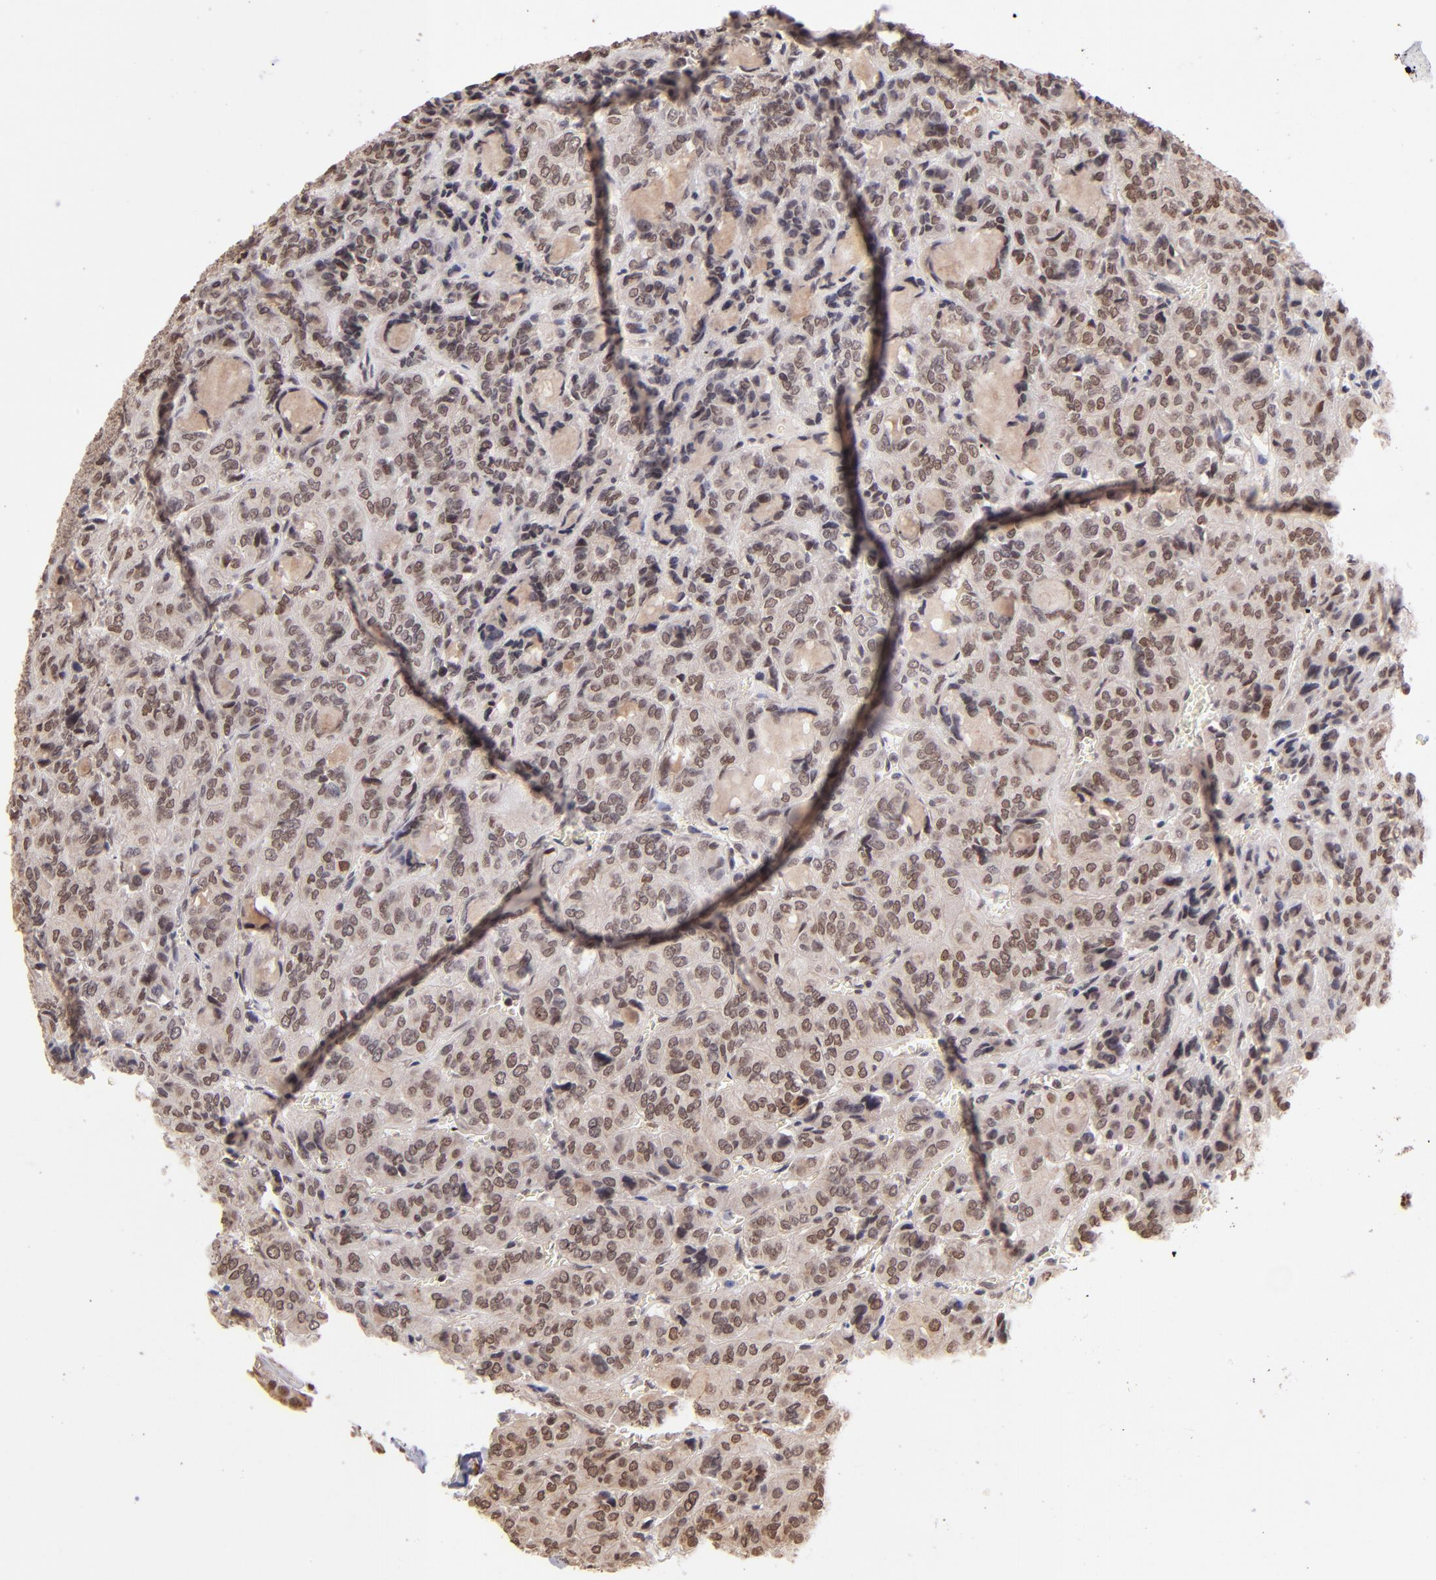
{"staining": {"intensity": "moderate", "quantity": ">75%", "location": "nuclear"}, "tissue": "thyroid cancer", "cell_type": "Tumor cells", "image_type": "cancer", "snomed": [{"axis": "morphology", "description": "Follicular adenoma carcinoma, NOS"}, {"axis": "topography", "description": "Thyroid gland"}], "caption": "Thyroid cancer stained with DAB immunohistochemistry (IHC) reveals medium levels of moderate nuclear positivity in approximately >75% of tumor cells.", "gene": "TERF2", "patient": {"sex": "female", "age": 71}}